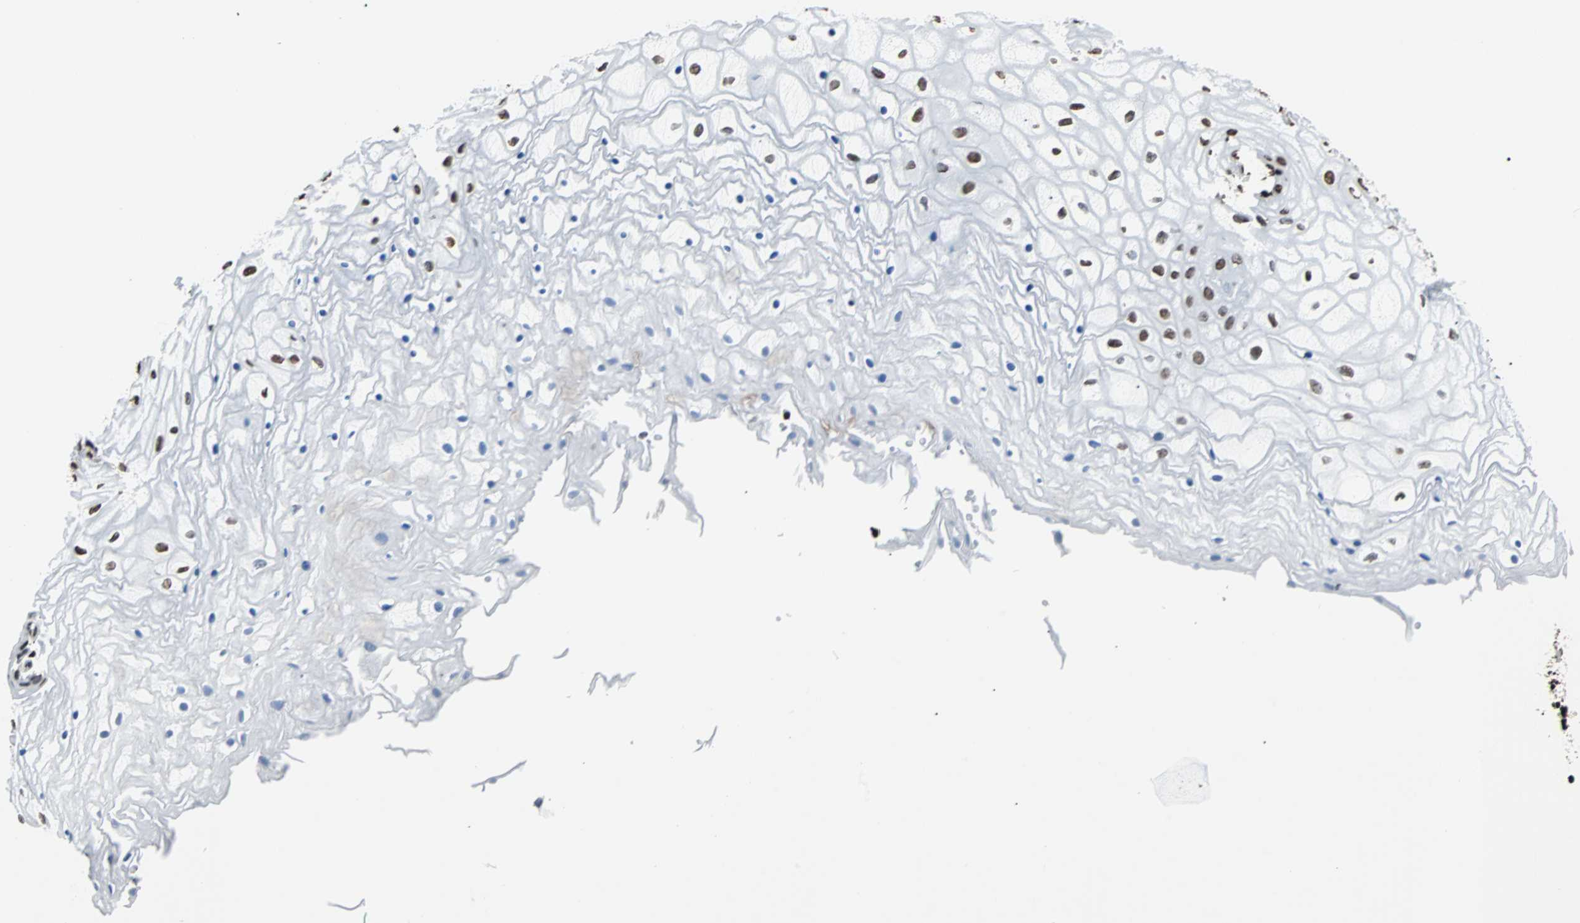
{"staining": {"intensity": "strong", "quantity": ">75%", "location": "nuclear"}, "tissue": "vagina", "cell_type": "Squamous epithelial cells", "image_type": "normal", "snomed": [{"axis": "morphology", "description": "Normal tissue, NOS"}, {"axis": "topography", "description": "Vagina"}], "caption": "This micrograph displays immunohistochemistry (IHC) staining of unremarkable vagina, with high strong nuclear expression in approximately >75% of squamous epithelial cells.", "gene": "FUBP1", "patient": {"sex": "female", "age": 34}}